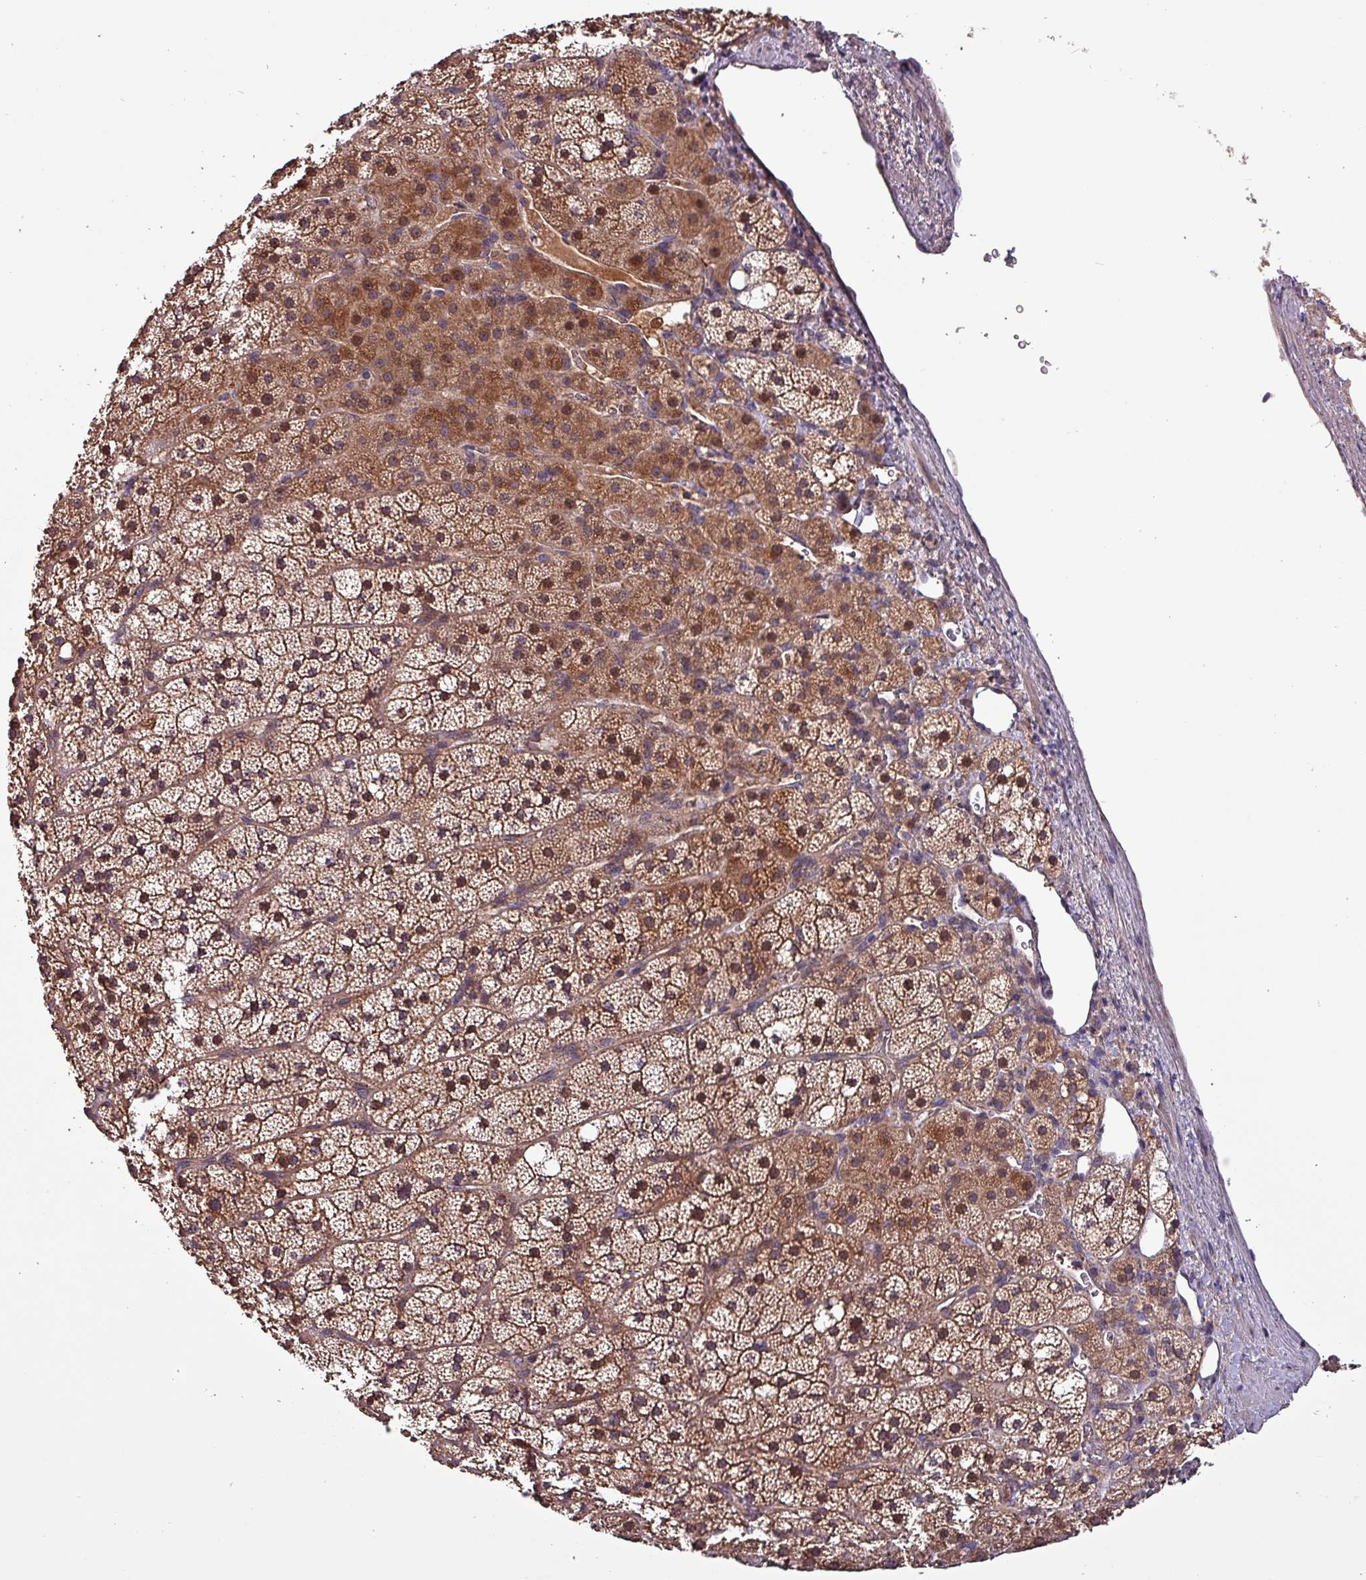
{"staining": {"intensity": "moderate", "quantity": ">75%", "location": "cytoplasmic/membranous,nuclear"}, "tissue": "adrenal gland", "cell_type": "Glandular cells", "image_type": "normal", "snomed": [{"axis": "morphology", "description": "Normal tissue, NOS"}, {"axis": "topography", "description": "Adrenal gland"}], "caption": "A high-resolution image shows IHC staining of normal adrenal gland, which demonstrates moderate cytoplasmic/membranous,nuclear expression in approximately >75% of glandular cells.", "gene": "PAFAH1B2", "patient": {"sex": "male", "age": 53}}